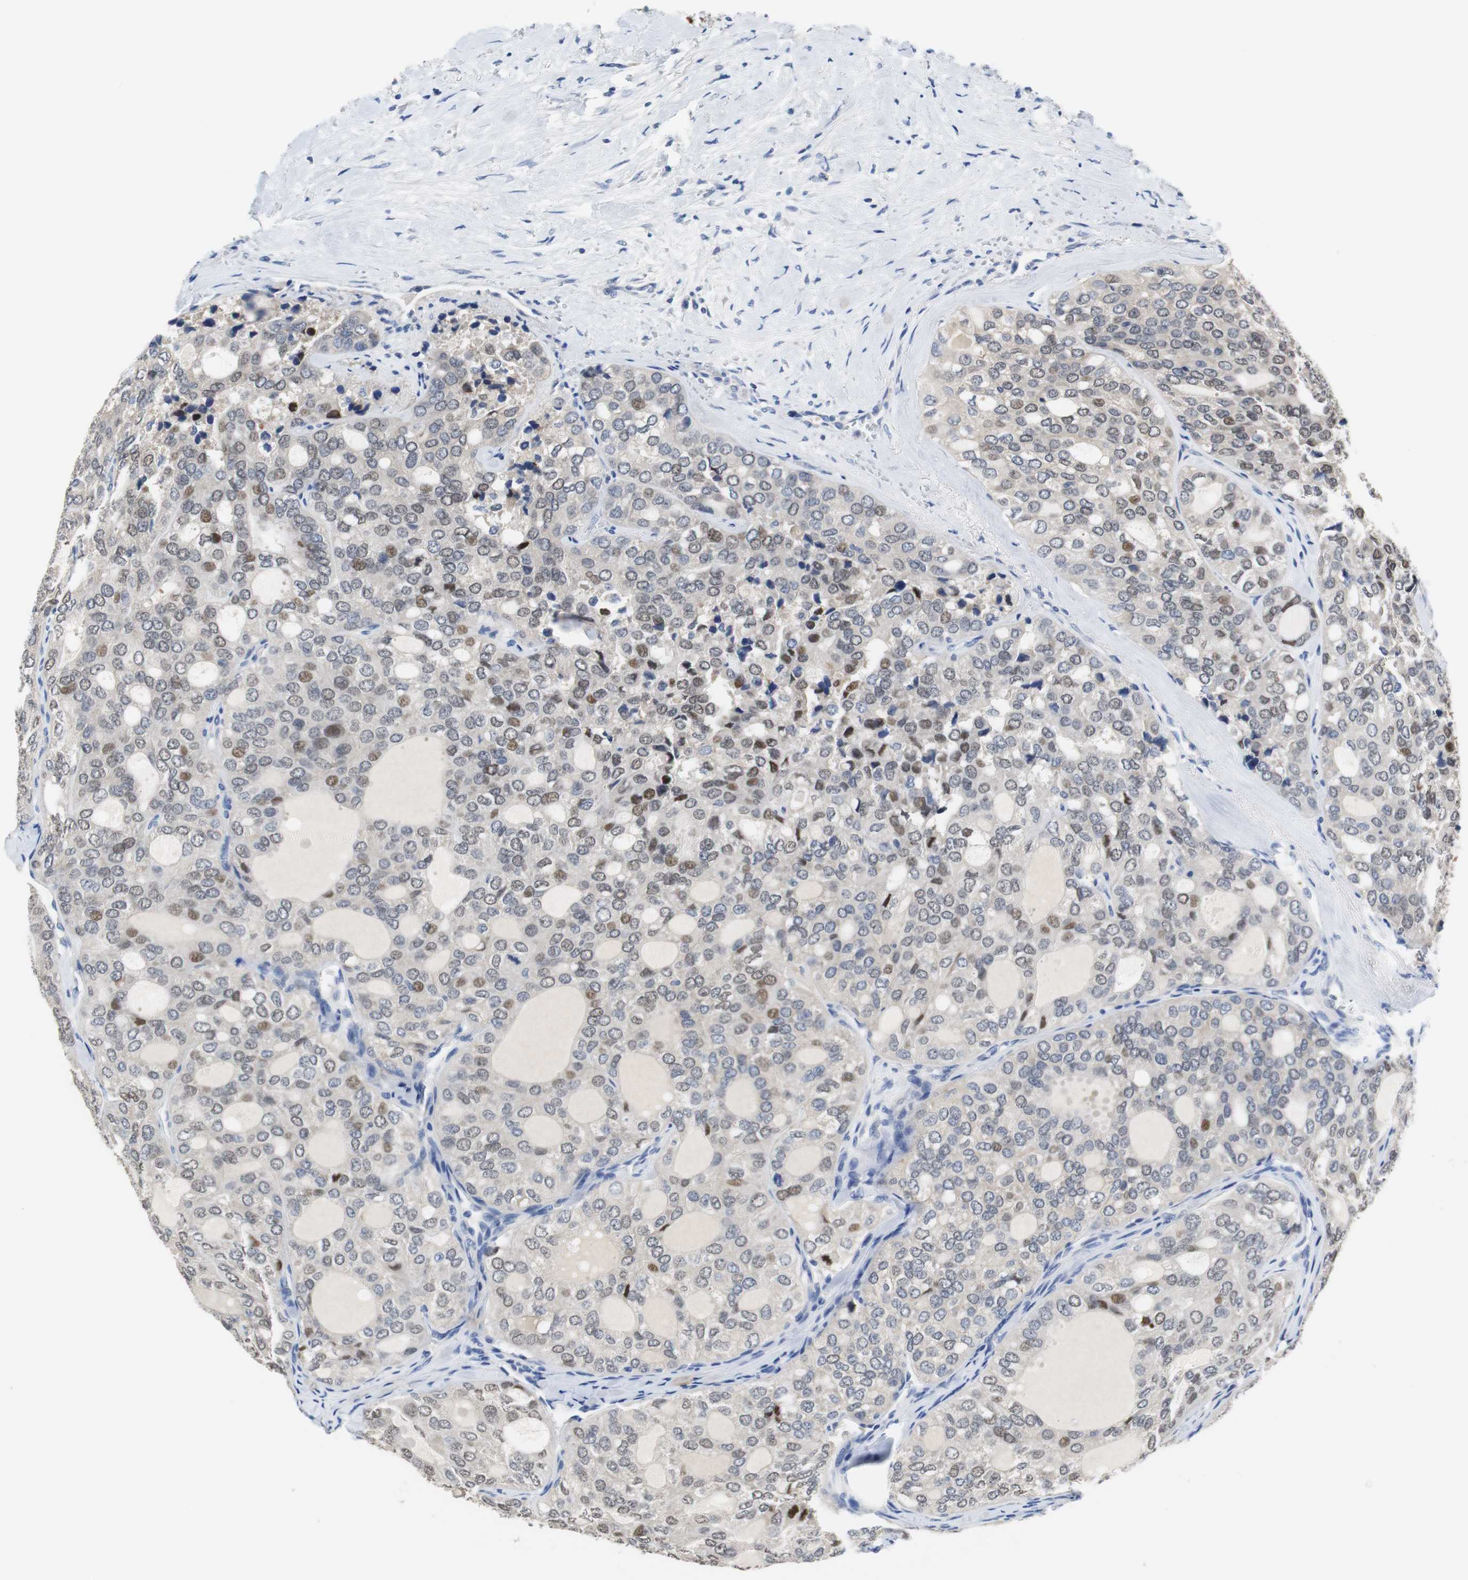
{"staining": {"intensity": "moderate", "quantity": "<25%", "location": "nuclear"}, "tissue": "thyroid cancer", "cell_type": "Tumor cells", "image_type": "cancer", "snomed": [{"axis": "morphology", "description": "Follicular adenoma carcinoma, NOS"}, {"axis": "topography", "description": "Thyroid gland"}], "caption": "IHC image of neoplastic tissue: human follicular adenoma carcinoma (thyroid) stained using IHC reveals low levels of moderate protein expression localized specifically in the nuclear of tumor cells, appearing as a nuclear brown color.", "gene": "PCK1", "patient": {"sex": "male", "age": 75}}